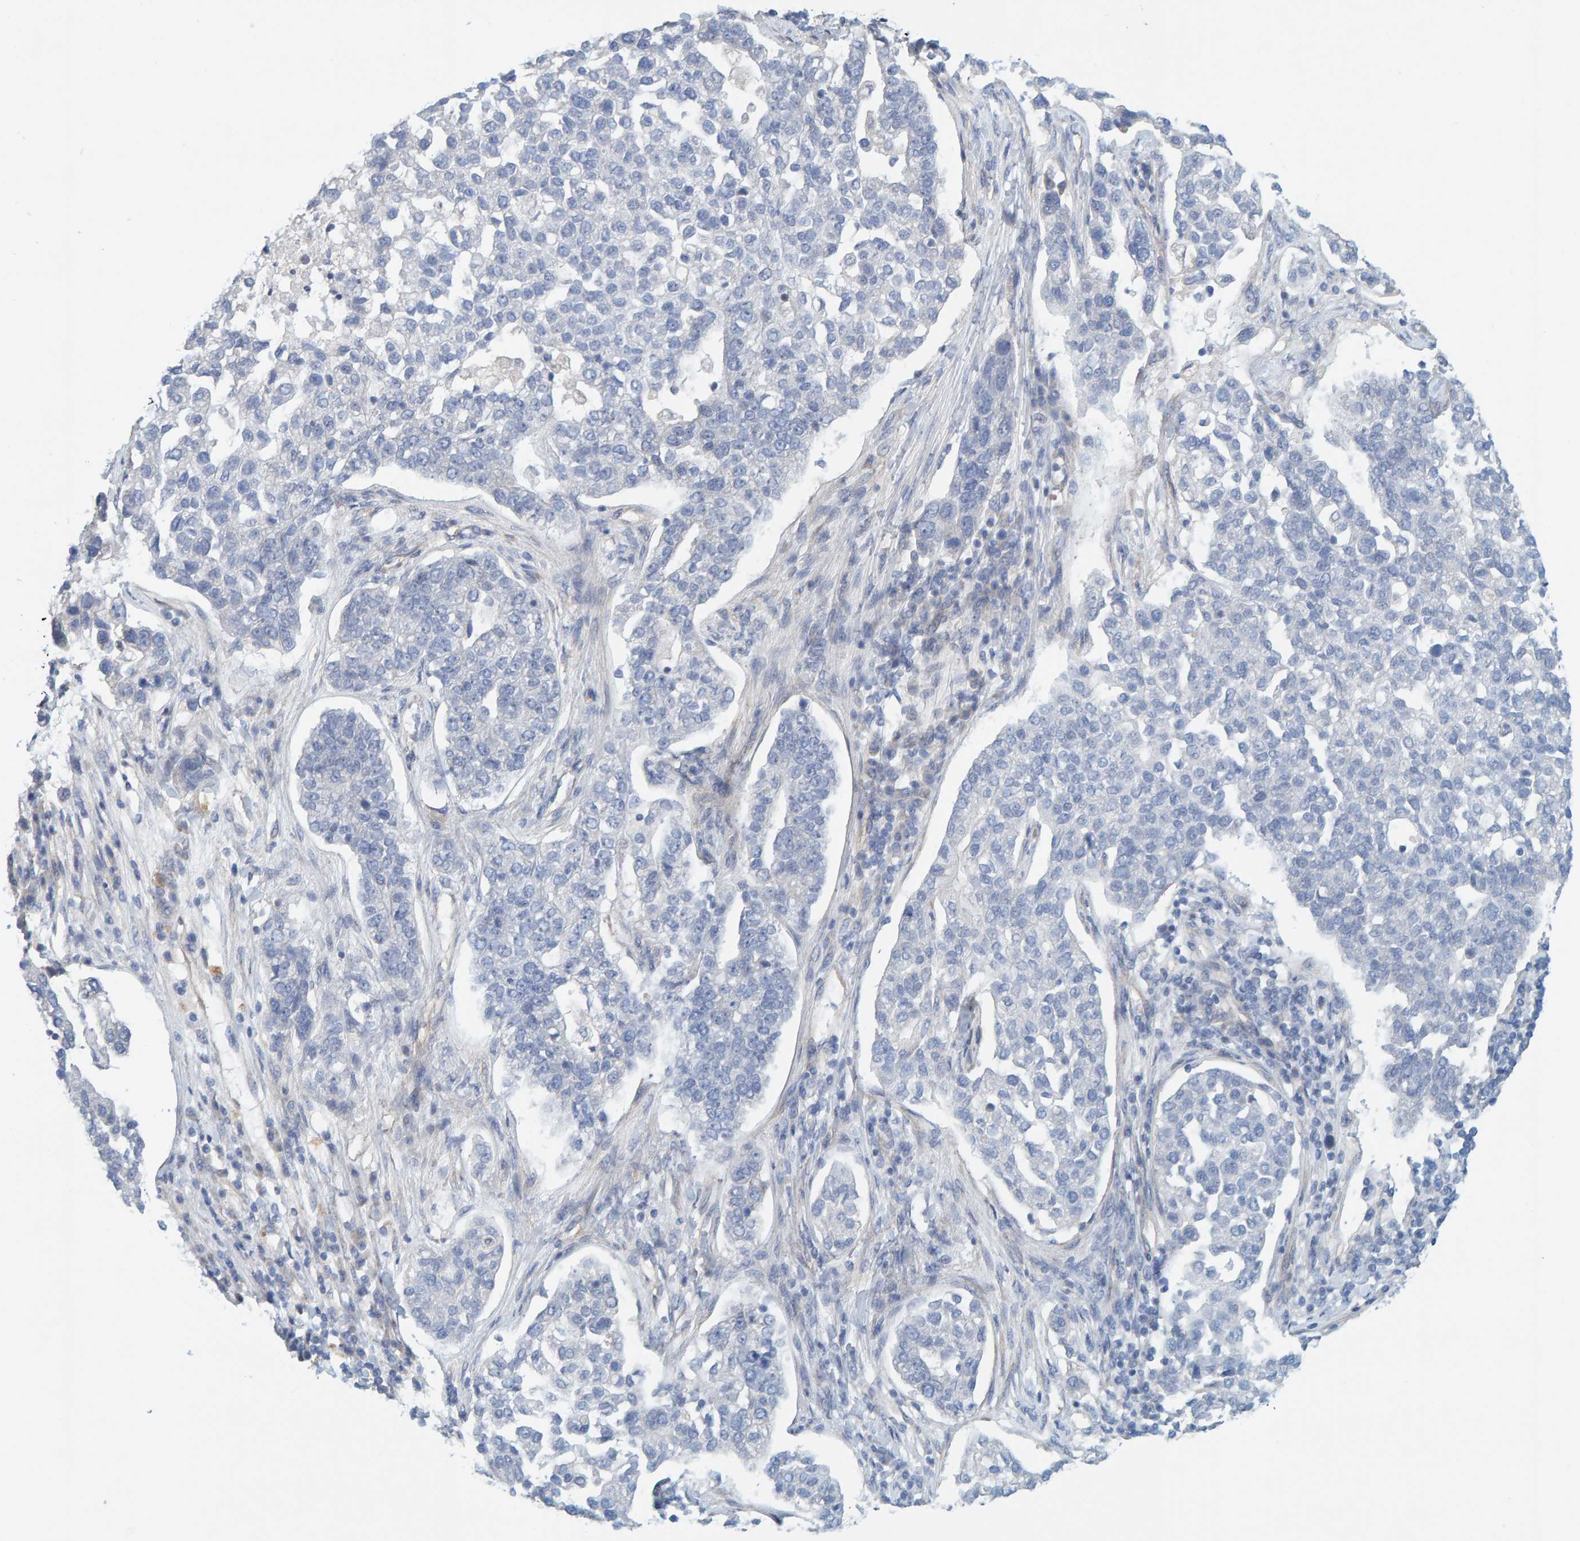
{"staining": {"intensity": "negative", "quantity": "none", "location": "none"}, "tissue": "pancreatic cancer", "cell_type": "Tumor cells", "image_type": "cancer", "snomed": [{"axis": "morphology", "description": "Adenocarcinoma, NOS"}, {"axis": "topography", "description": "Pancreas"}], "caption": "Human pancreatic cancer (adenocarcinoma) stained for a protein using immunohistochemistry (IHC) exhibits no positivity in tumor cells.", "gene": "PRKD2", "patient": {"sex": "female", "age": 61}}